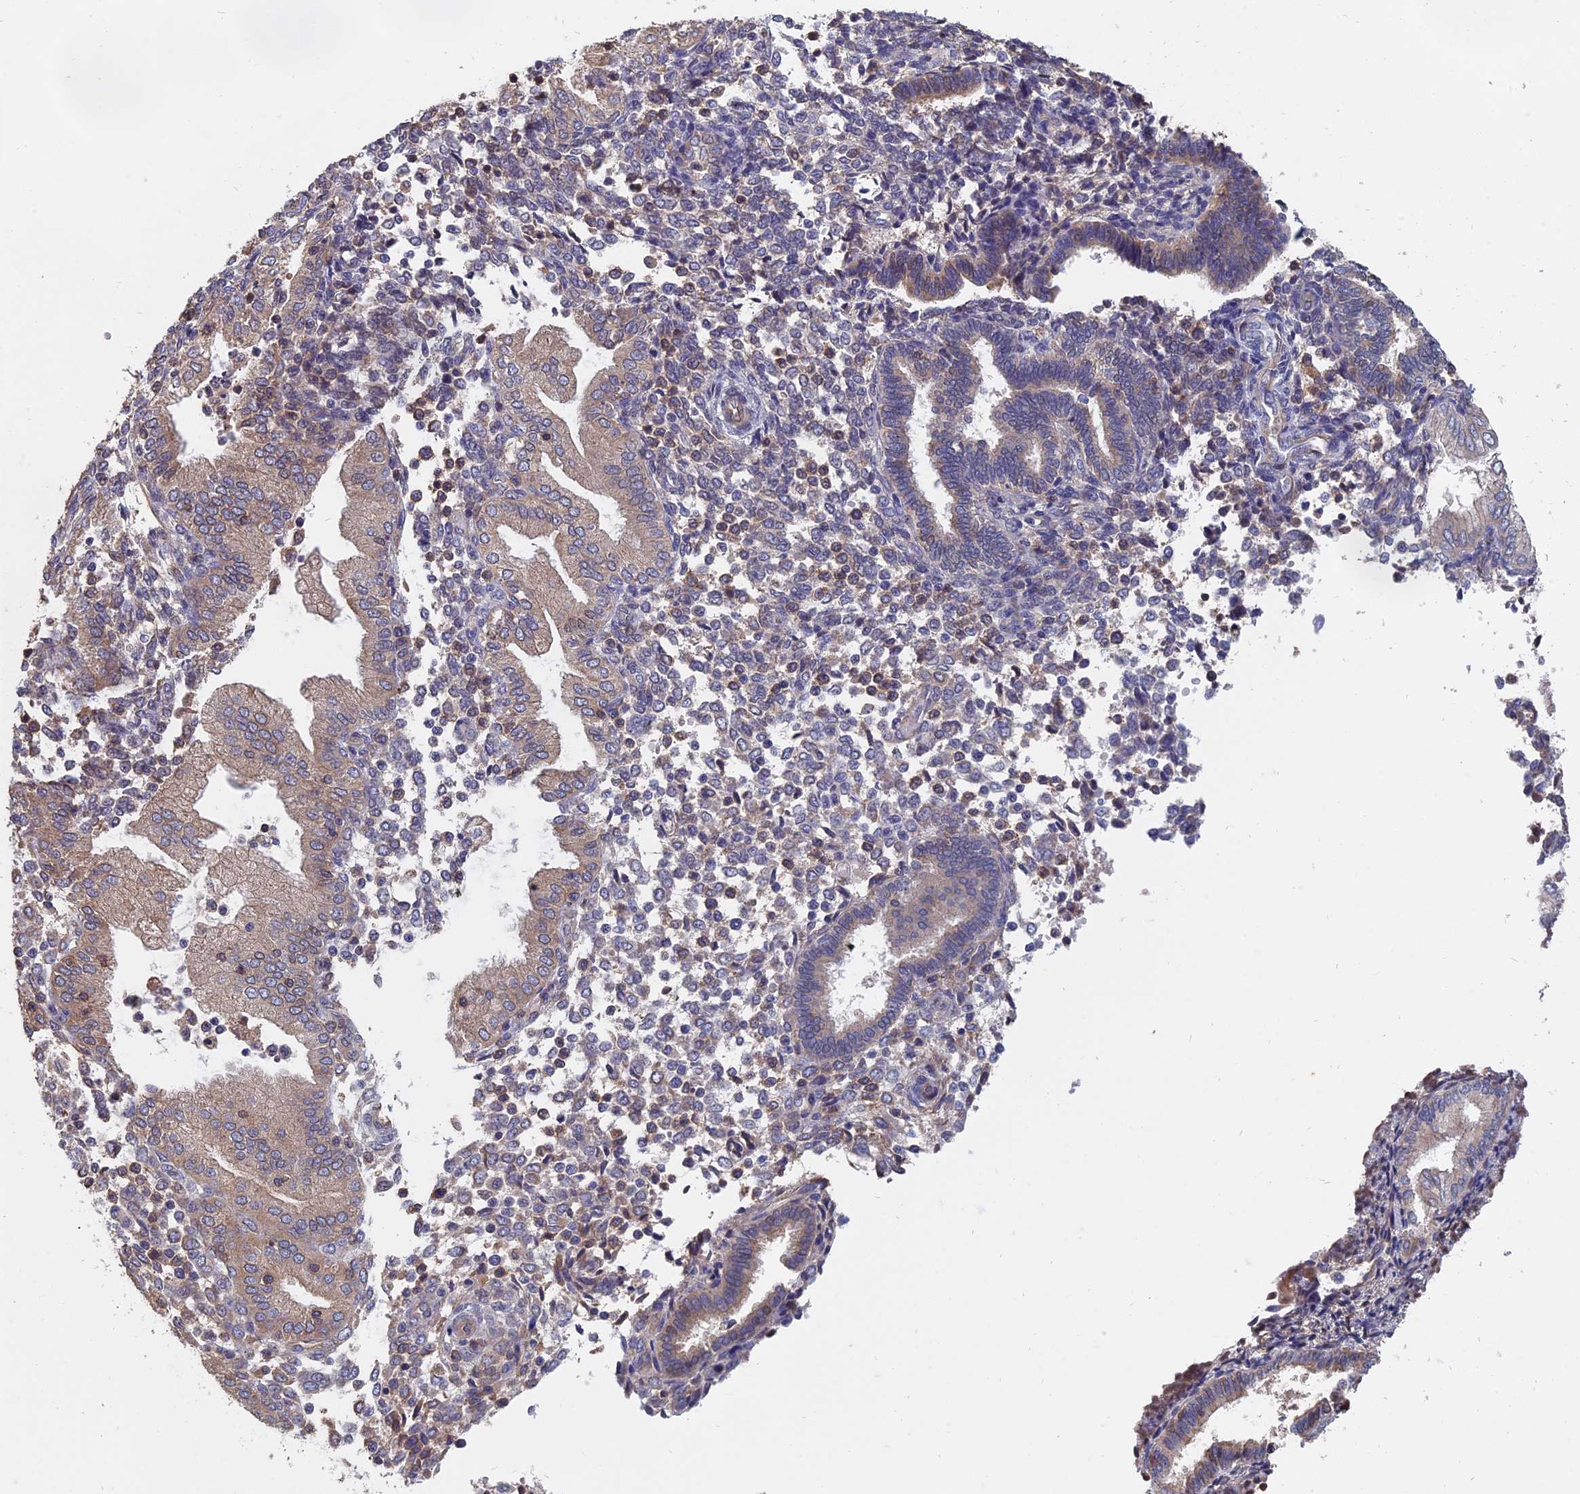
{"staining": {"intensity": "weak", "quantity": "<25%", "location": "cytoplasmic/membranous"}, "tissue": "endometrium", "cell_type": "Cells in endometrial stroma", "image_type": "normal", "snomed": [{"axis": "morphology", "description": "Normal tissue, NOS"}, {"axis": "topography", "description": "Endometrium"}], "caption": "An image of endometrium stained for a protein shows no brown staining in cells in endometrial stroma. (DAB immunohistochemistry (IHC) visualized using brightfield microscopy, high magnification).", "gene": "SLC33A1", "patient": {"sex": "female", "age": 53}}